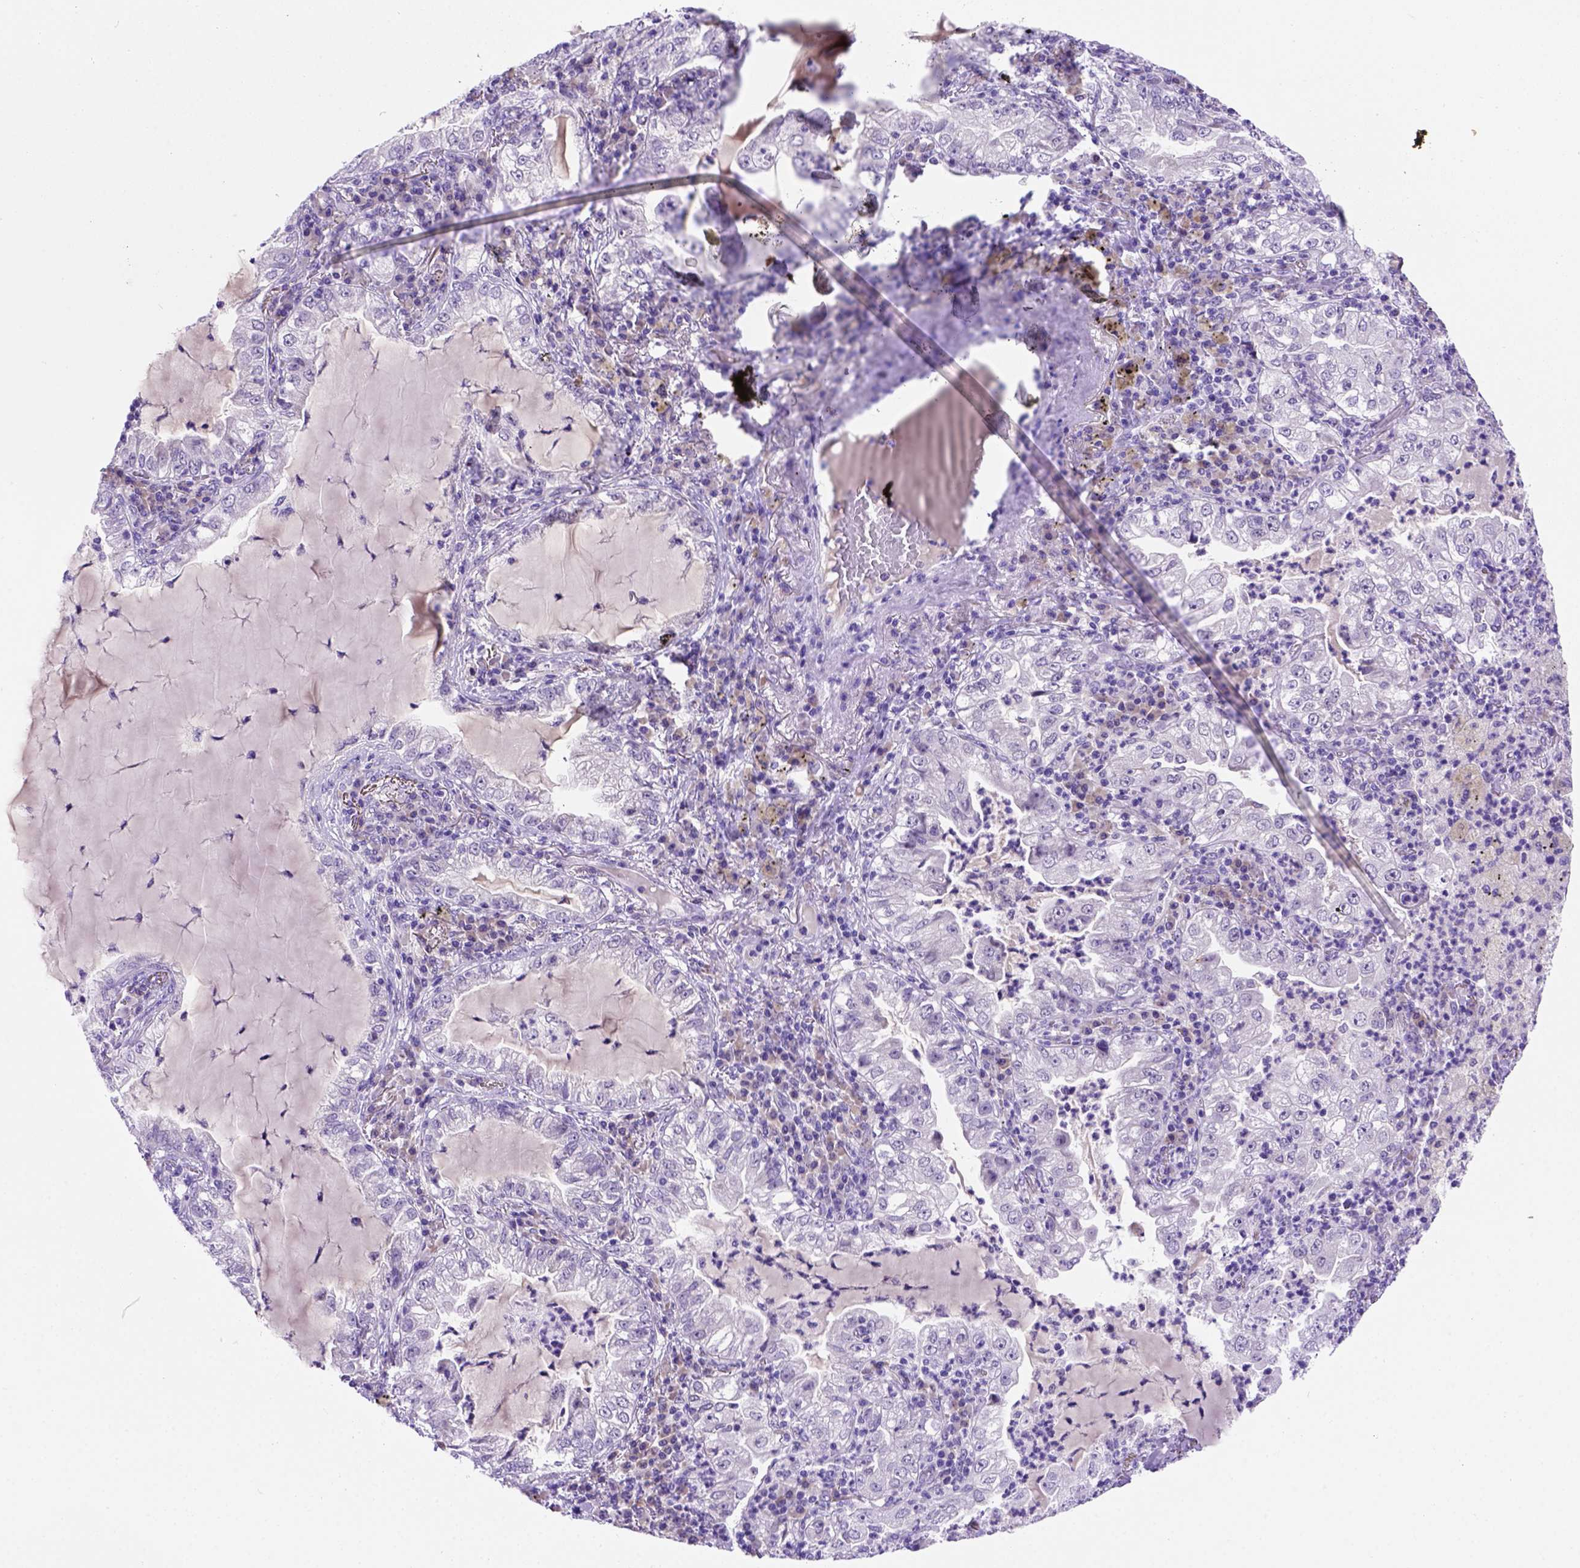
{"staining": {"intensity": "negative", "quantity": "none", "location": "none"}, "tissue": "lung cancer", "cell_type": "Tumor cells", "image_type": "cancer", "snomed": [{"axis": "morphology", "description": "Adenocarcinoma, NOS"}, {"axis": "topography", "description": "Lung"}], "caption": "Tumor cells are negative for brown protein staining in lung adenocarcinoma. Brightfield microscopy of IHC stained with DAB (brown) and hematoxylin (blue), captured at high magnification.", "gene": "FAM81B", "patient": {"sex": "female", "age": 73}}